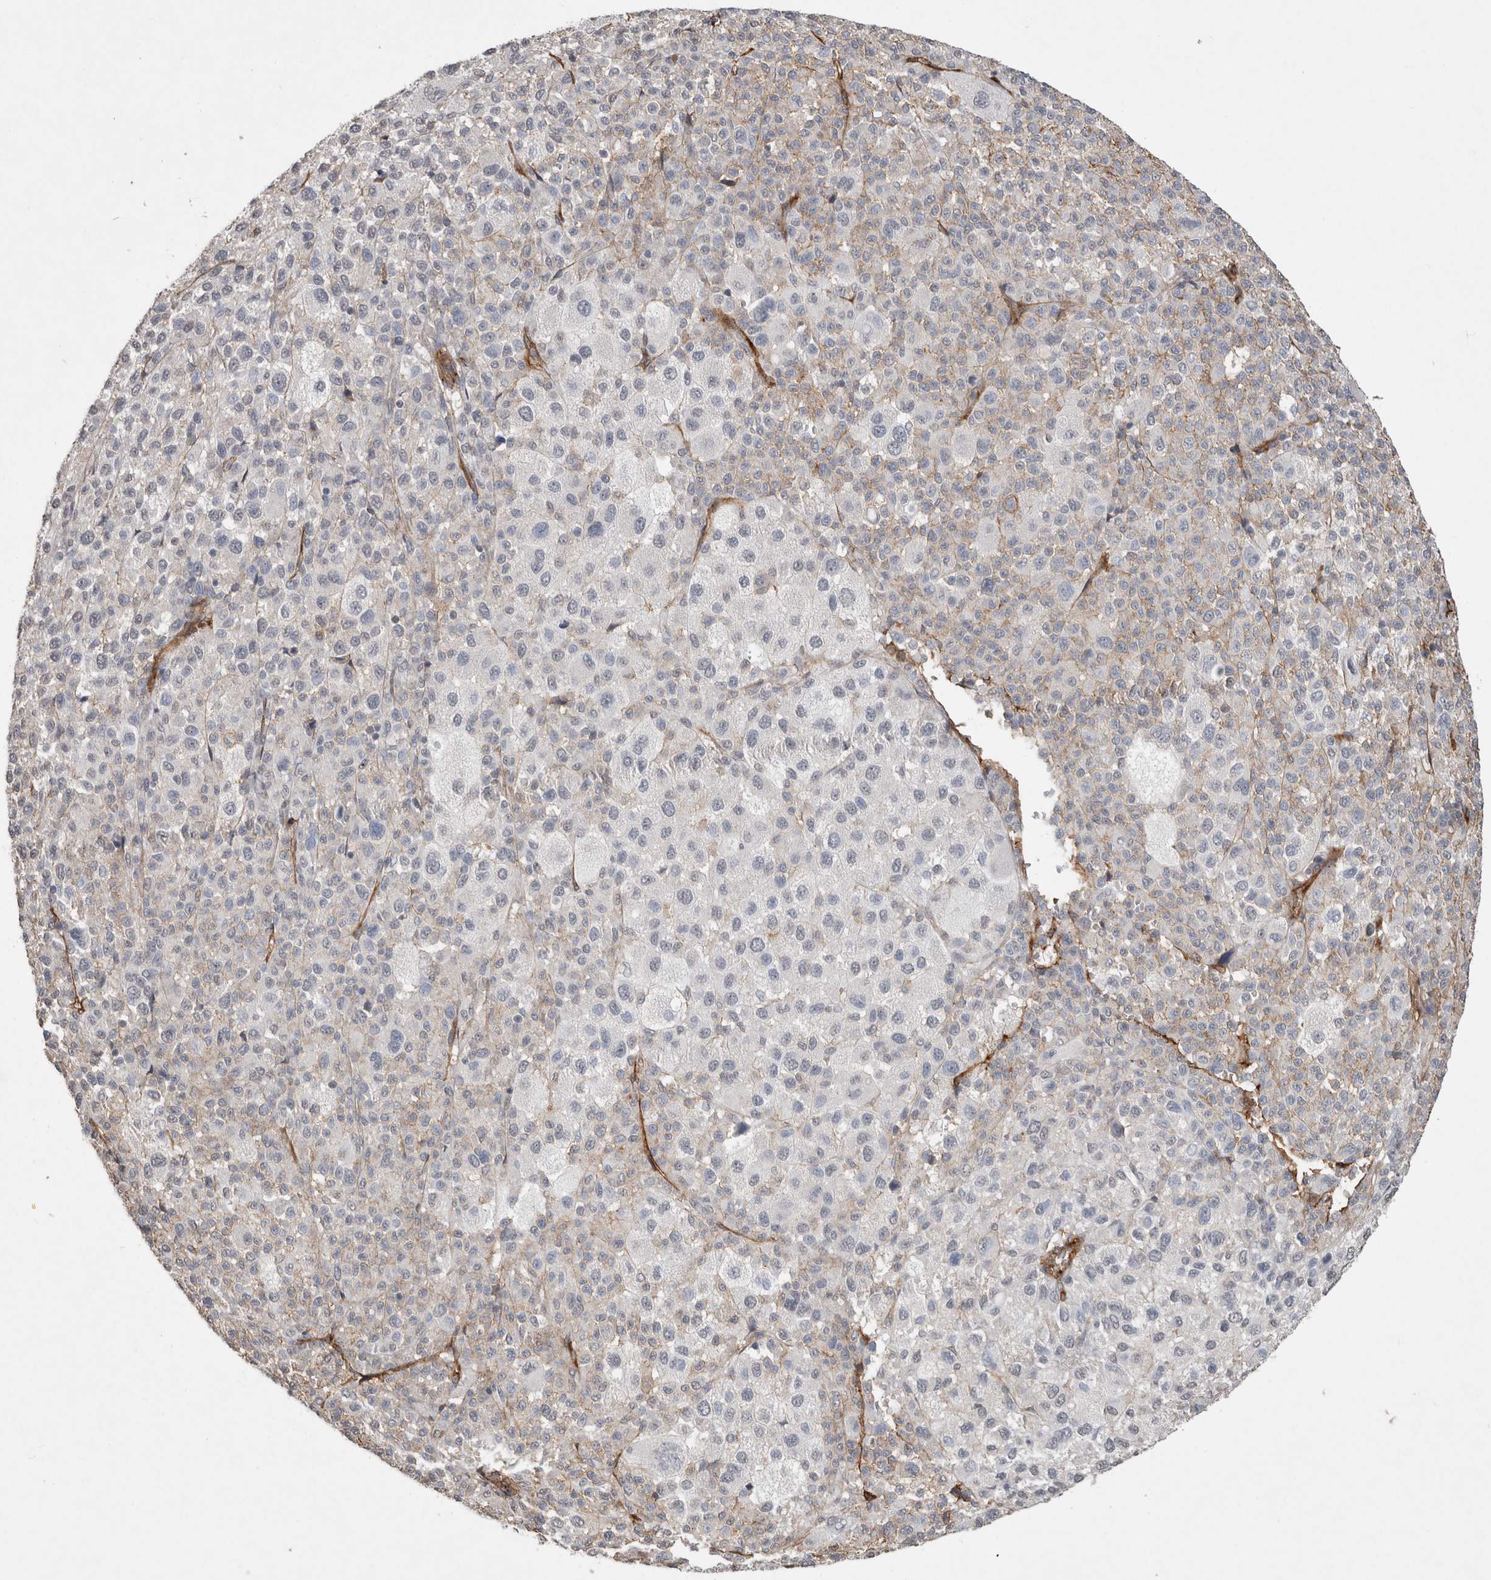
{"staining": {"intensity": "negative", "quantity": "none", "location": "none"}, "tissue": "melanoma", "cell_type": "Tumor cells", "image_type": "cancer", "snomed": [{"axis": "morphology", "description": "Malignant melanoma, Metastatic site"}, {"axis": "topography", "description": "Skin"}], "caption": "Micrograph shows no significant protein expression in tumor cells of malignant melanoma (metastatic site). The staining is performed using DAB (3,3'-diaminobenzidine) brown chromogen with nuclei counter-stained in using hematoxylin.", "gene": "RECK", "patient": {"sex": "female", "age": 74}}